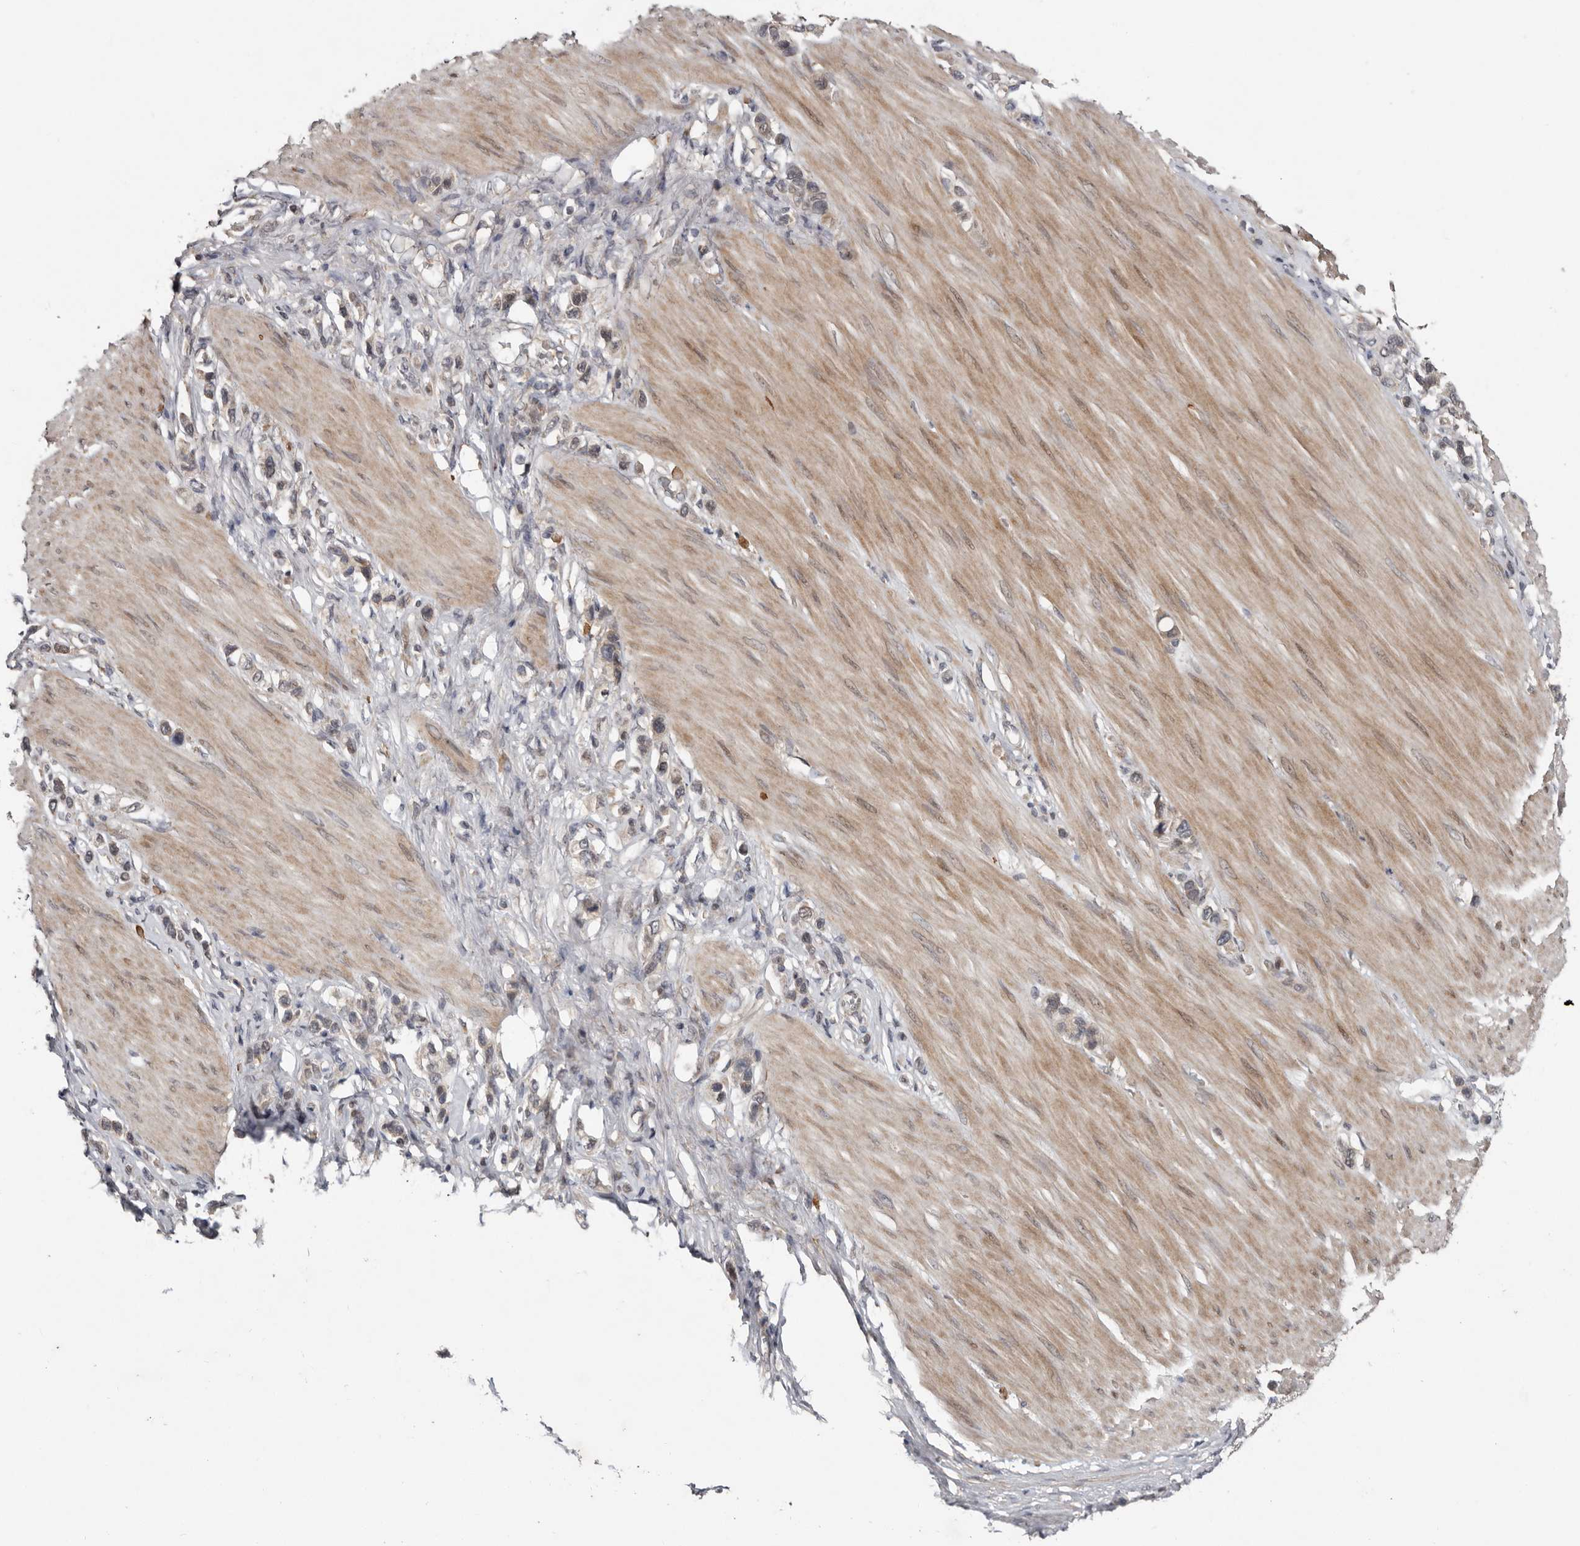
{"staining": {"intensity": "weak", "quantity": "<25%", "location": "cytoplasmic/membranous"}, "tissue": "stomach cancer", "cell_type": "Tumor cells", "image_type": "cancer", "snomed": [{"axis": "morphology", "description": "Adenocarcinoma, NOS"}, {"axis": "topography", "description": "Stomach"}], "caption": "A histopathology image of human stomach adenocarcinoma is negative for staining in tumor cells. (Brightfield microscopy of DAB IHC at high magnification).", "gene": "CHML", "patient": {"sex": "female", "age": 65}}